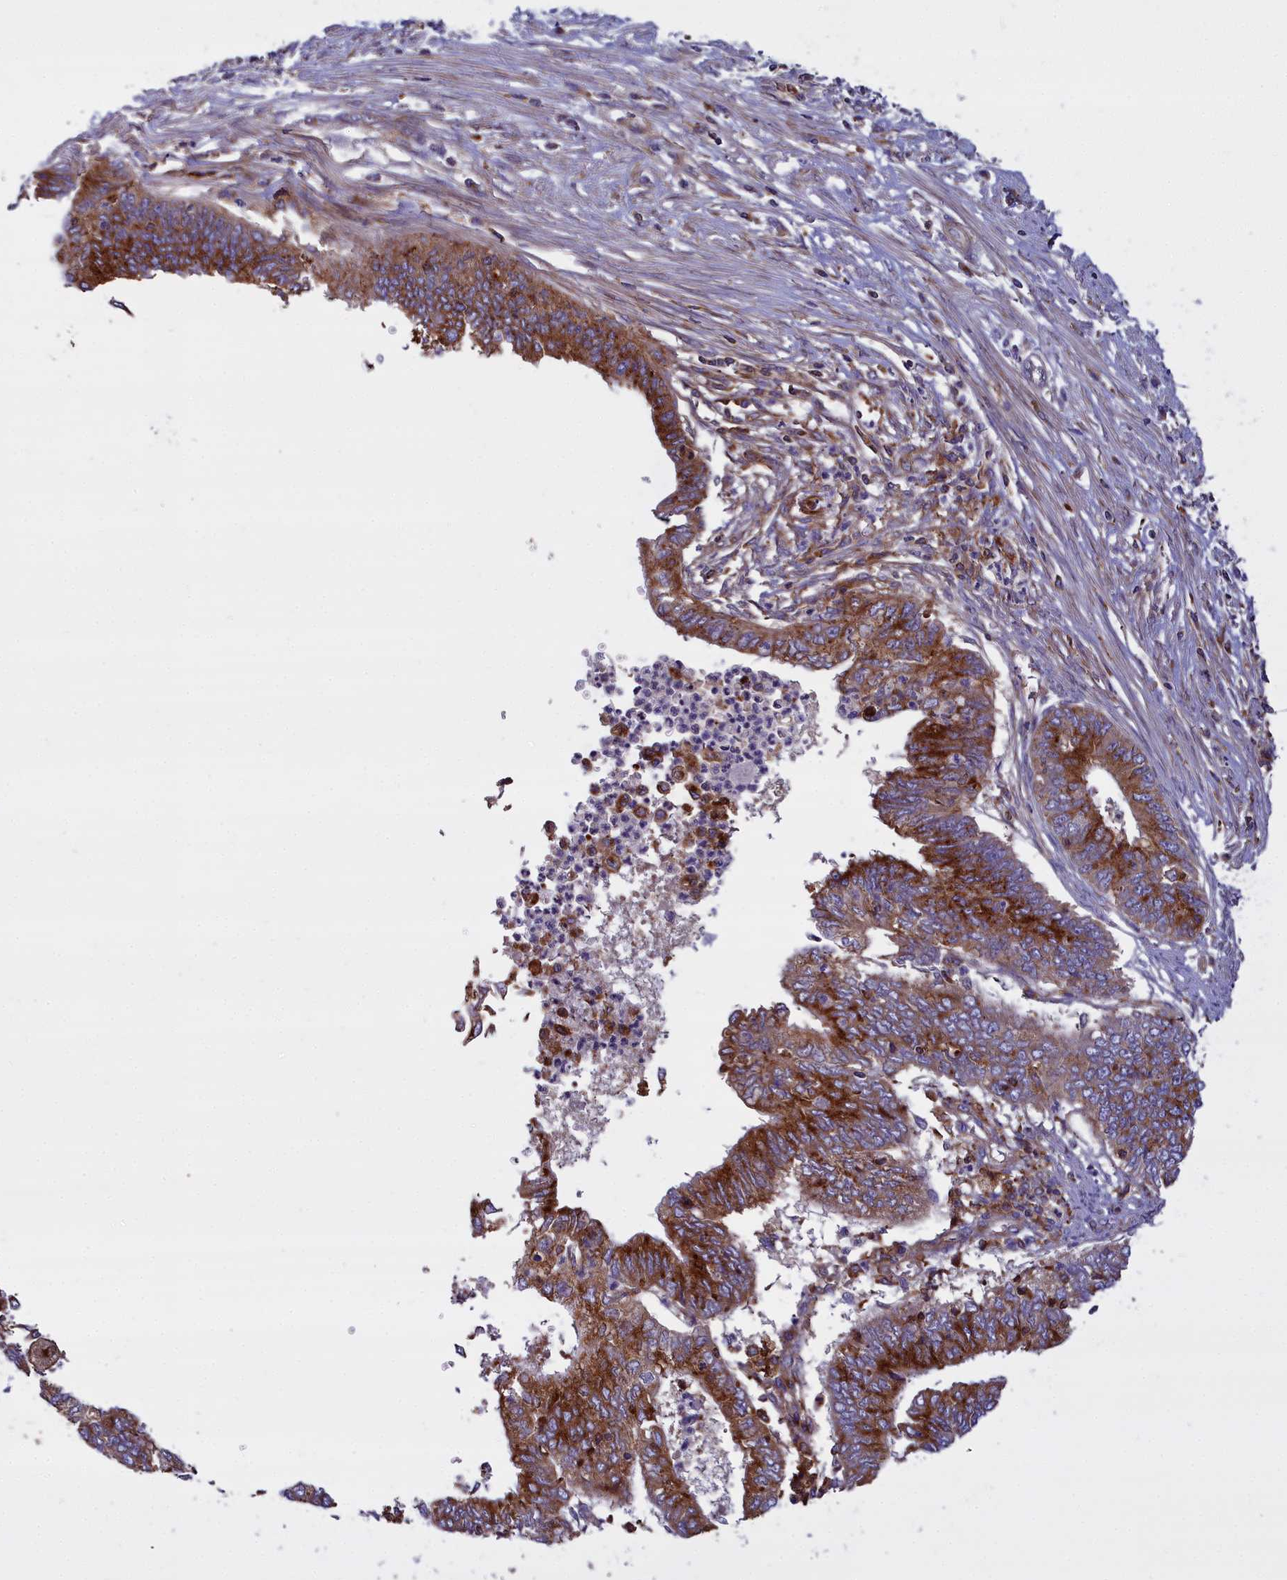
{"staining": {"intensity": "strong", "quantity": ">75%", "location": "cytoplasmic/membranous"}, "tissue": "endometrial cancer", "cell_type": "Tumor cells", "image_type": "cancer", "snomed": [{"axis": "morphology", "description": "Adenocarcinoma, NOS"}, {"axis": "topography", "description": "Endometrium"}], "caption": "Immunohistochemistry (IHC) photomicrograph of neoplastic tissue: adenocarcinoma (endometrial) stained using immunohistochemistry (IHC) shows high levels of strong protein expression localized specifically in the cytoplasmic/membranous of tumor cells, appearing as a cytoplasmic/membranous brown color.", "gene": "LNPEP", "patient": {"sex": "female", "age": 68}}